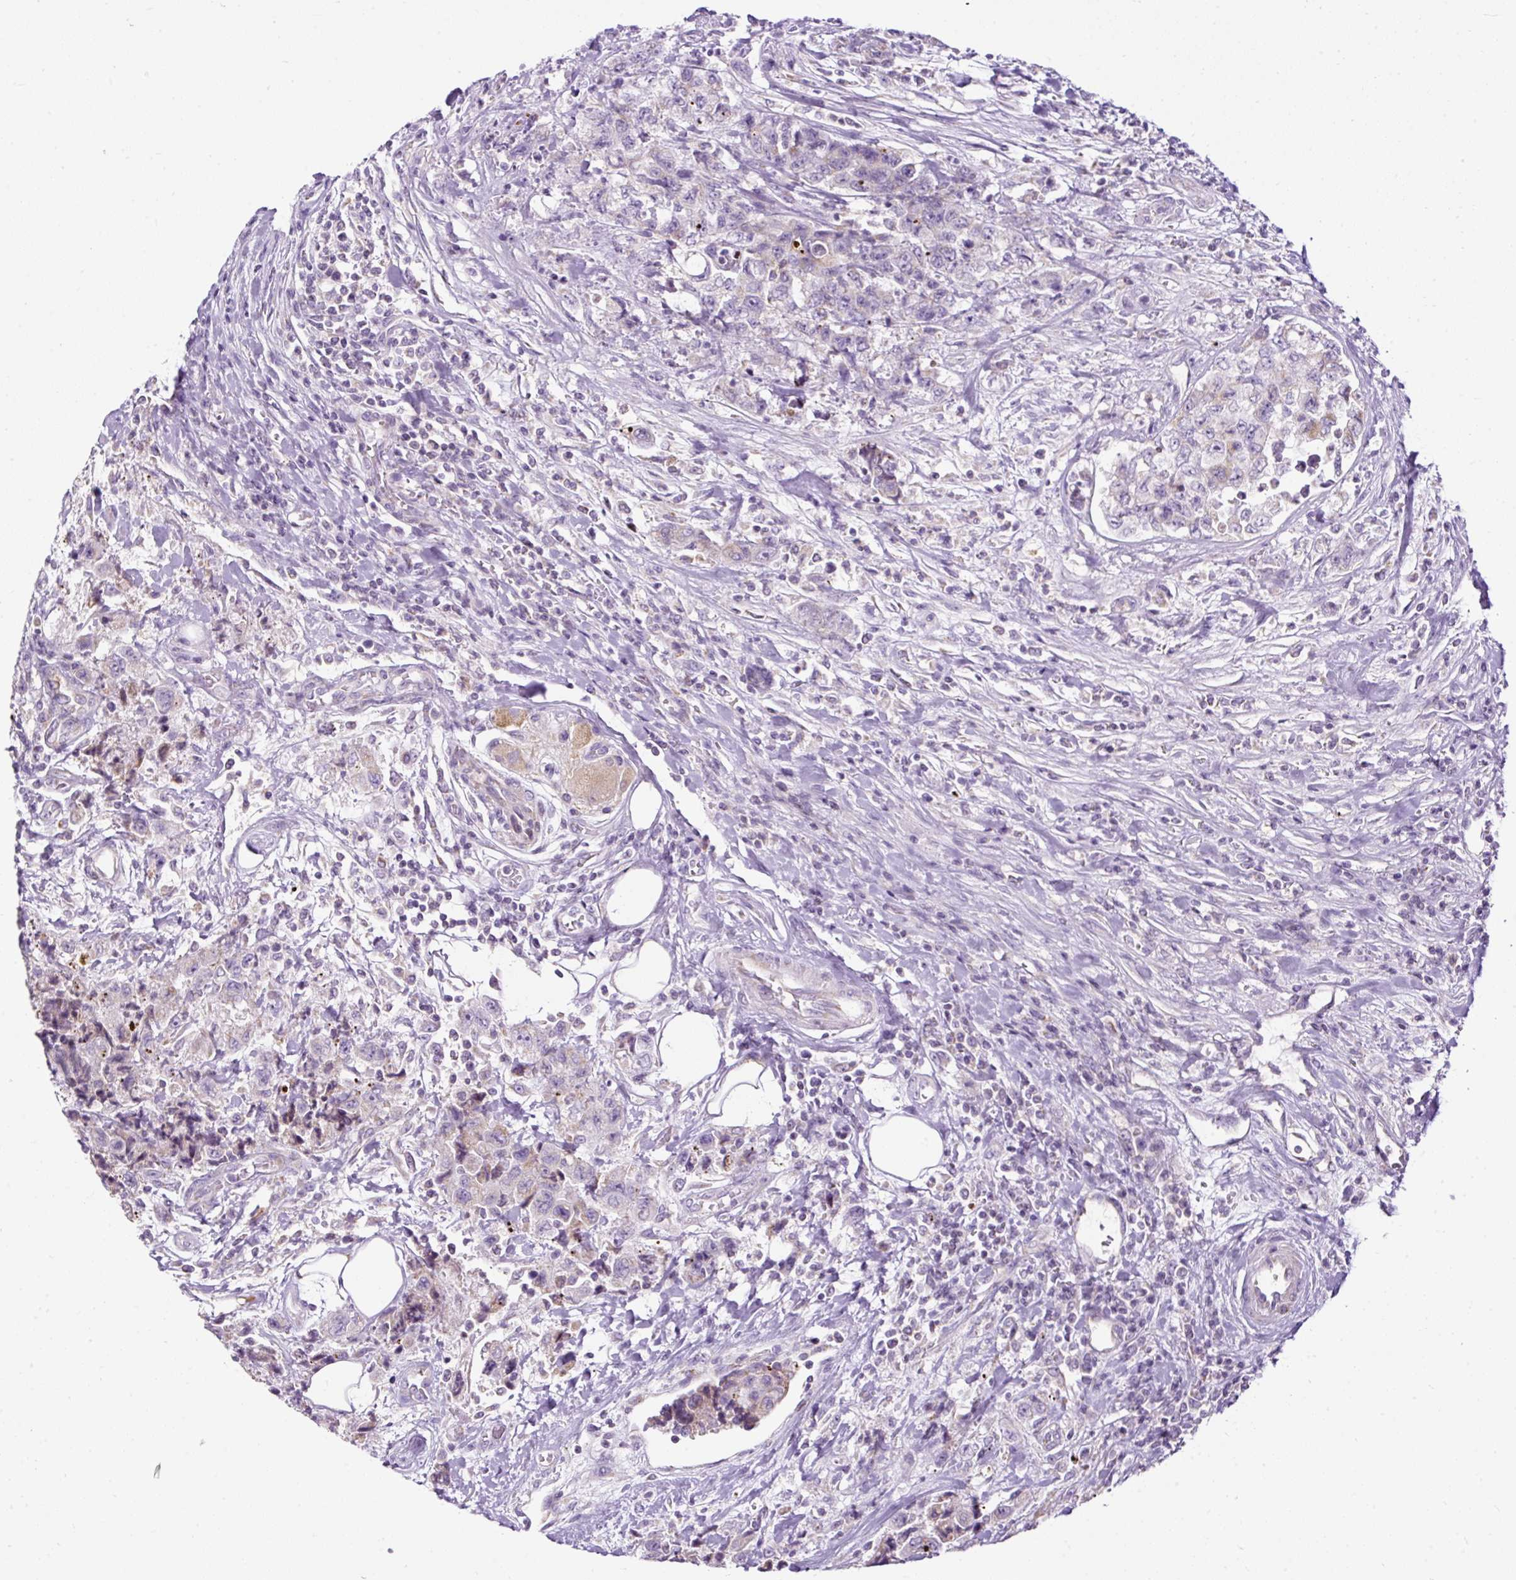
{"staining": {"intensity": "negative", "quantity": "none", "location": "none"}, "tissue": "urothelial cancer", "cell_type": "Tumor cells", "image_type": "cancer", "snomed": [{"axis": "morphology", "description": "Urothelial carcinoma, High grade"}, {"axis": "topography", "description": "Urinary bladder"}], "caption": "Immunohistochemical staining of urothelial cancer displays no significant staining in tumor cells.", "gene": "FMC1", "patient": {"sex": "female", "age": 78}}